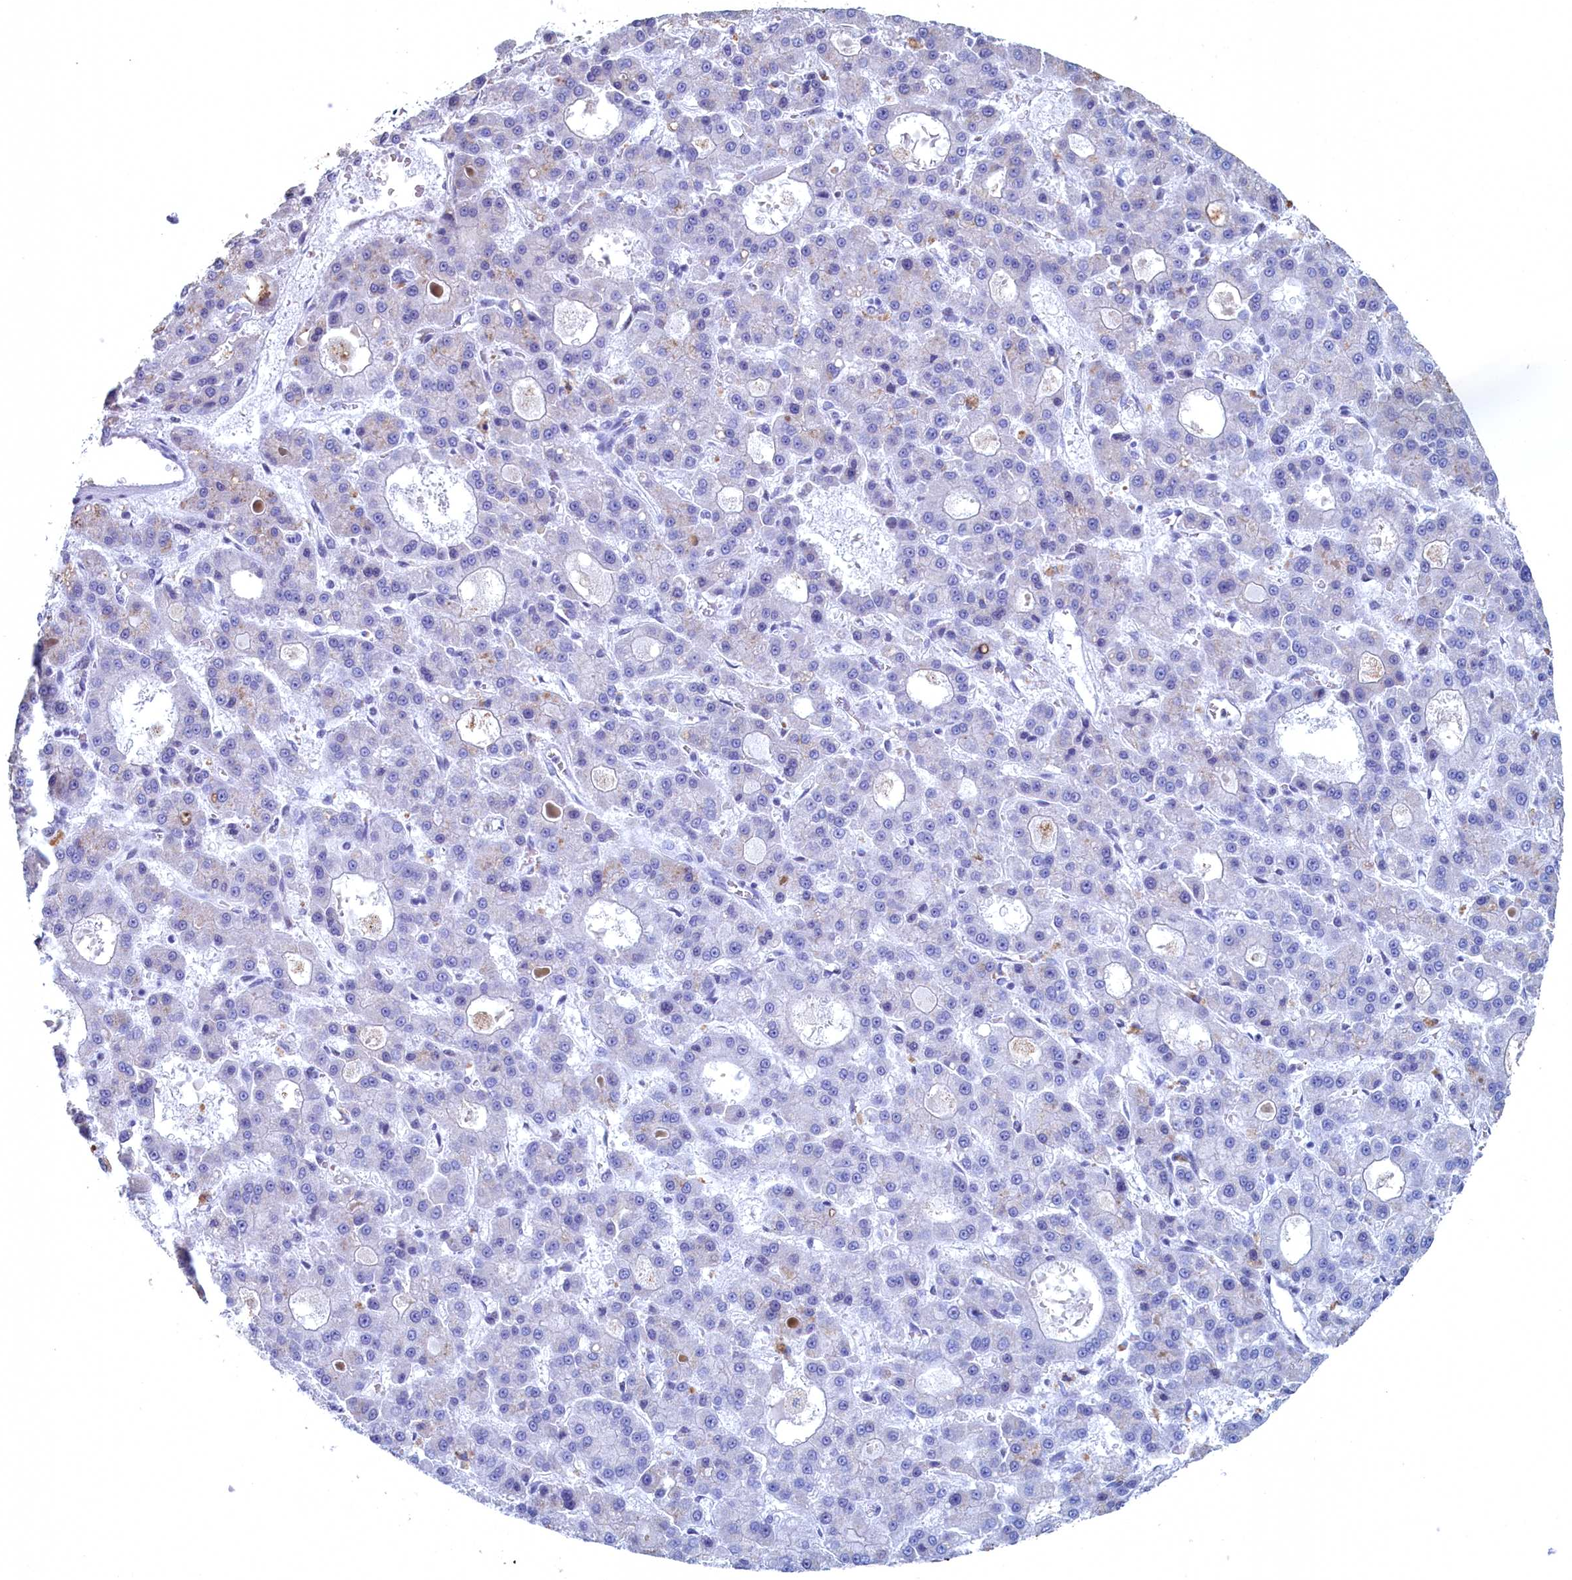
{"staining": {"intensity": "negative", "quantity": "none", "location": "none"}, "tissue": "liver cancer", "cell_type": "Tumor cells", "image_type": "cancer", "snomed": [{"axis": "morphology", "description": "Carcinoma, Hepatocellular, NOS"}, {"axis": "topography", "description": "Liver"}], "caption": "Immunohistochemistry micrograph of neoplastic tissue: human liver hepatocellular carcinoma stained with DAB exhibits no significant protein expression in tumor cells. (Stains: DAB (3,3'-diaminobenzidine) immunohistochemistry with hematoxylin counter stain, Microscopy: brightfield microscopy at high magnification).", "gene": "WDR76", "patient": {"sex": "male", "age": 70}}